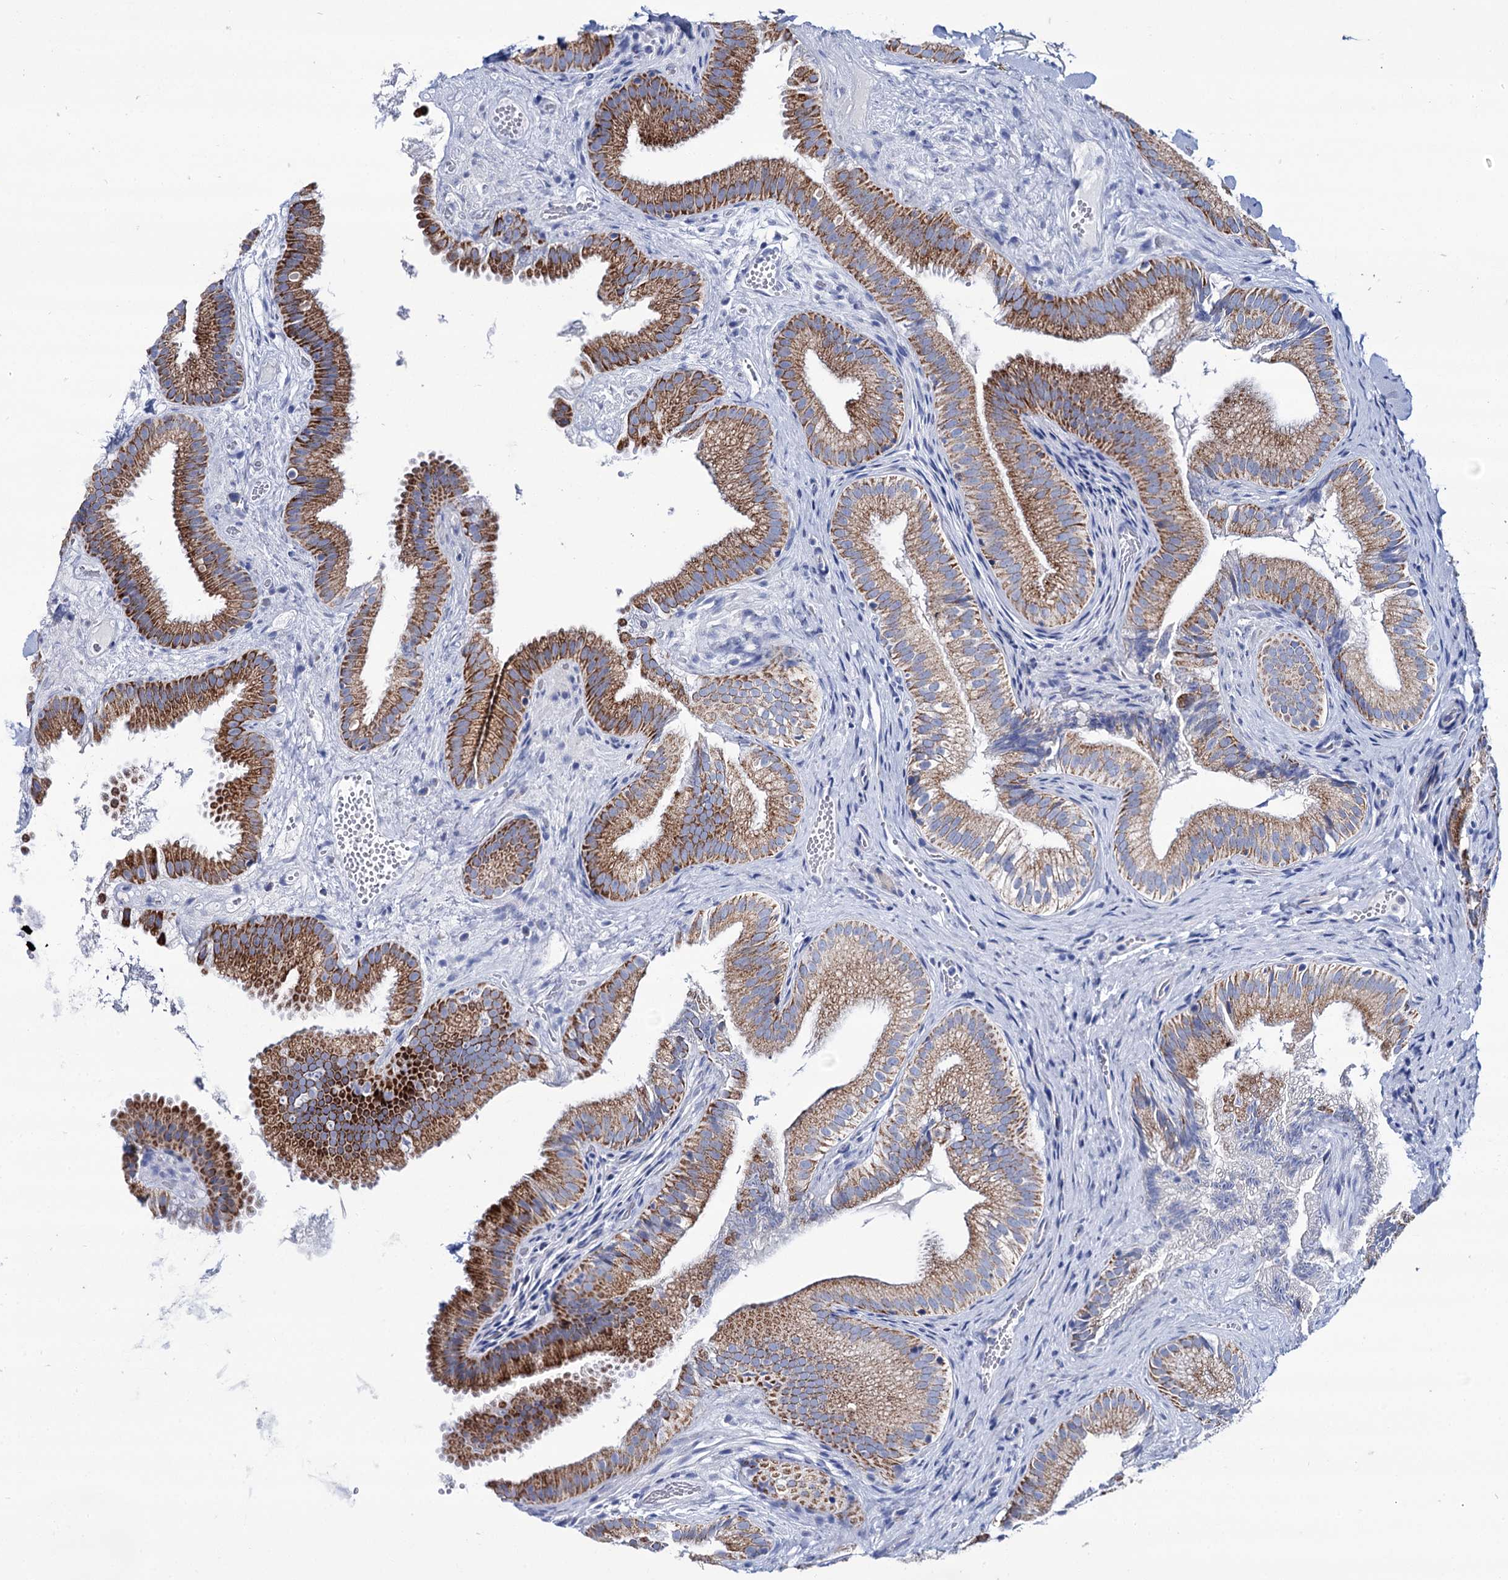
{"staining": {"intensity": "moderate", "quantity": ">75%", "location": "cytoplasmic/membranous"}, "tissue": "gallbladder", "cell_type": "Glandular cells", "image_type": "normal", "snomed": [{"axis": "morphology", "description": "Normal tissue, NOS"}, {"axis": "topography", "description": "Gallbladder"}], "caption": "Immunohistochemical staining of unremarkable human gallbladder exhibits >75% levels of moderate cytoplasmic/membranous protein expression in about >75% of glandular cells.", "gene": "UBASH3B", "patient": {"sex": "female", "age": 30}}